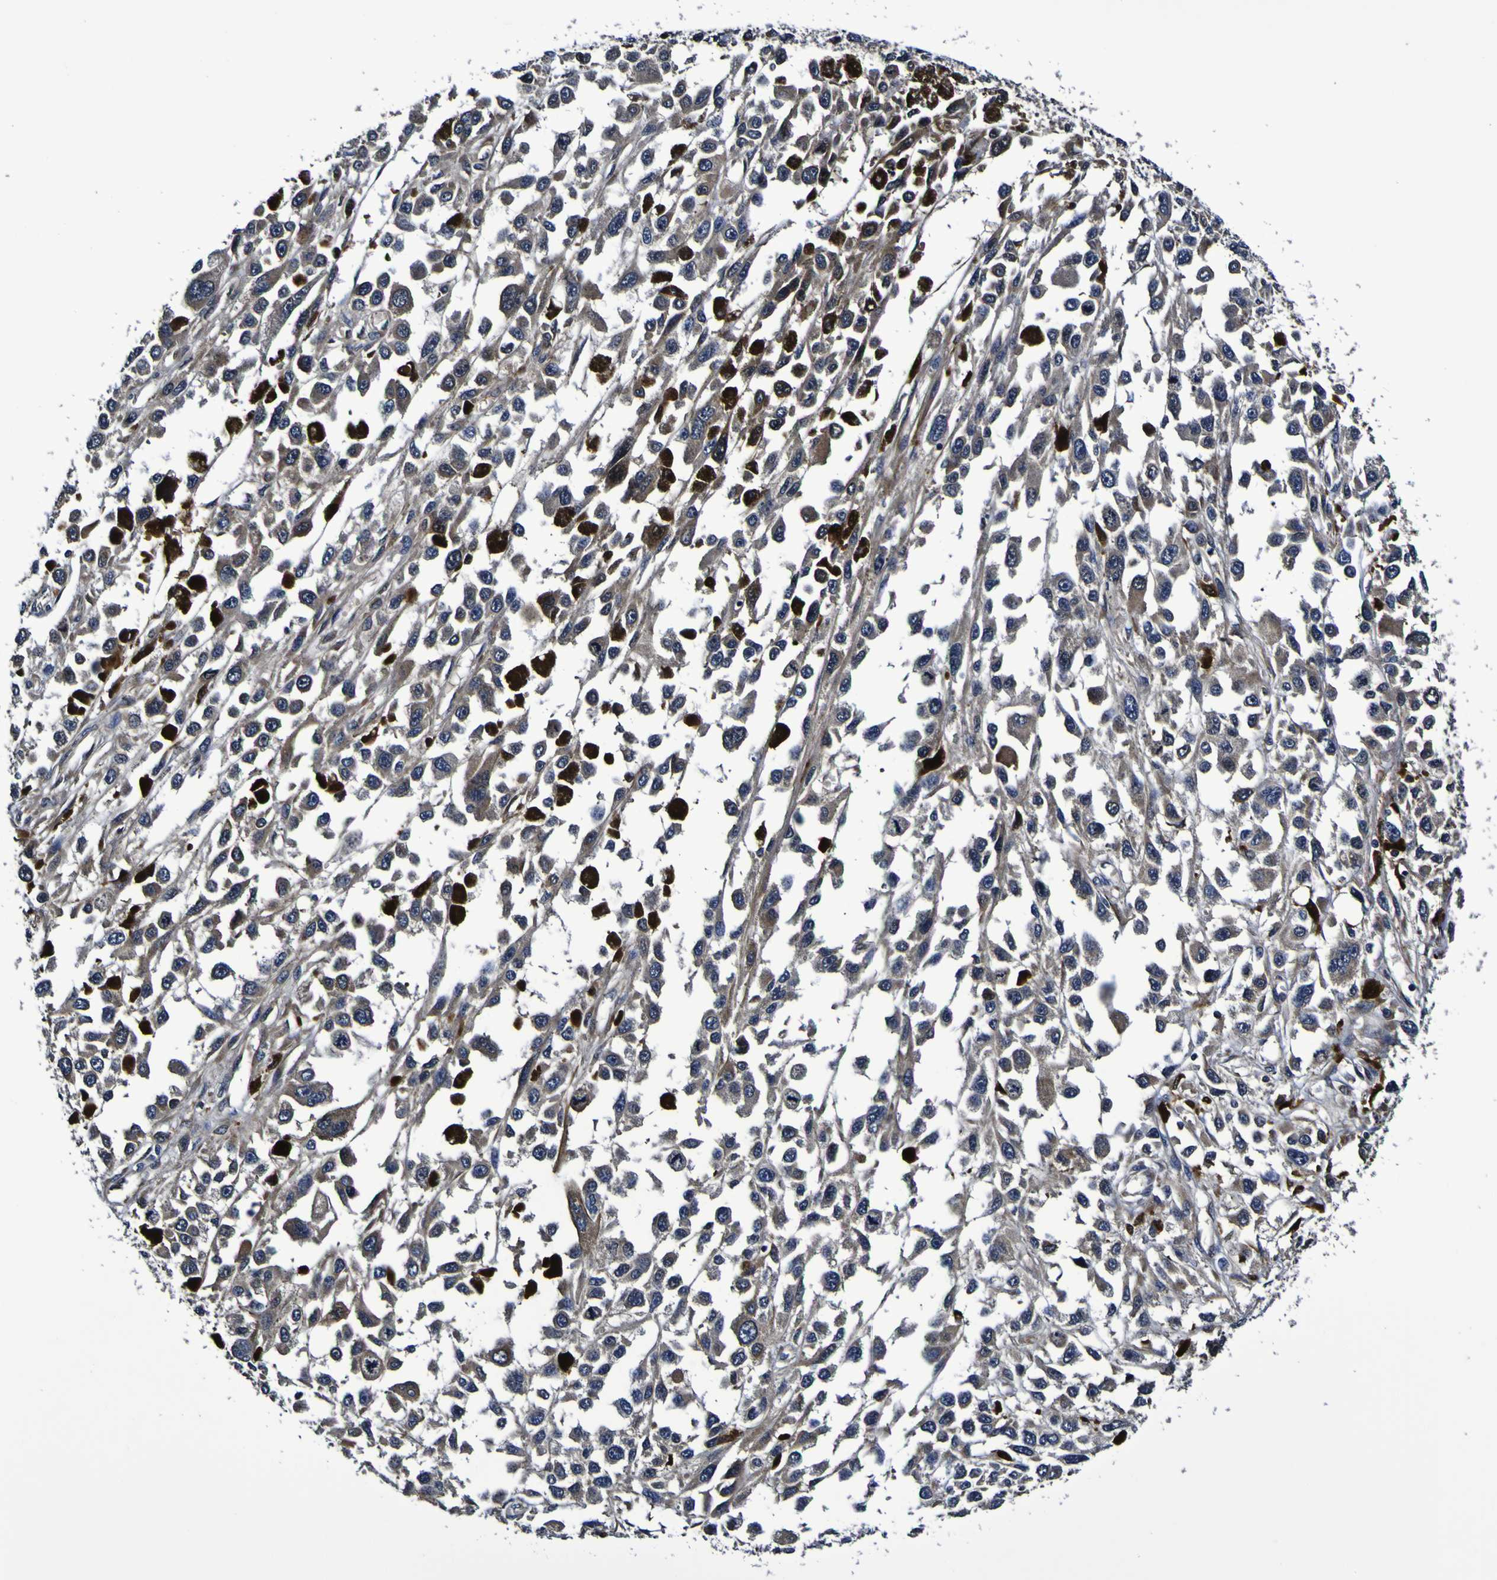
{"staining": {"intensity": "weak", "quantity": "25%-75%", "location": "cytoplasmic/membranous"}, "tissue": "melanoma", "cell_type": "Tumor cells", "image_type": "cancer", "snomed": [{"axis": "morphology", "description": "Malignant melanoma, Metastatic site"}, {"axis": "topography", "description": "Lymph node"}], "caption": "Malignant melanoma (metastatic site) tissue exhibits weak cytoplasmic/membranous expression in approximately 25%-75% of tumor cells", "gene": "GPX1", "patient": {"sex": "male", "age": 59}}